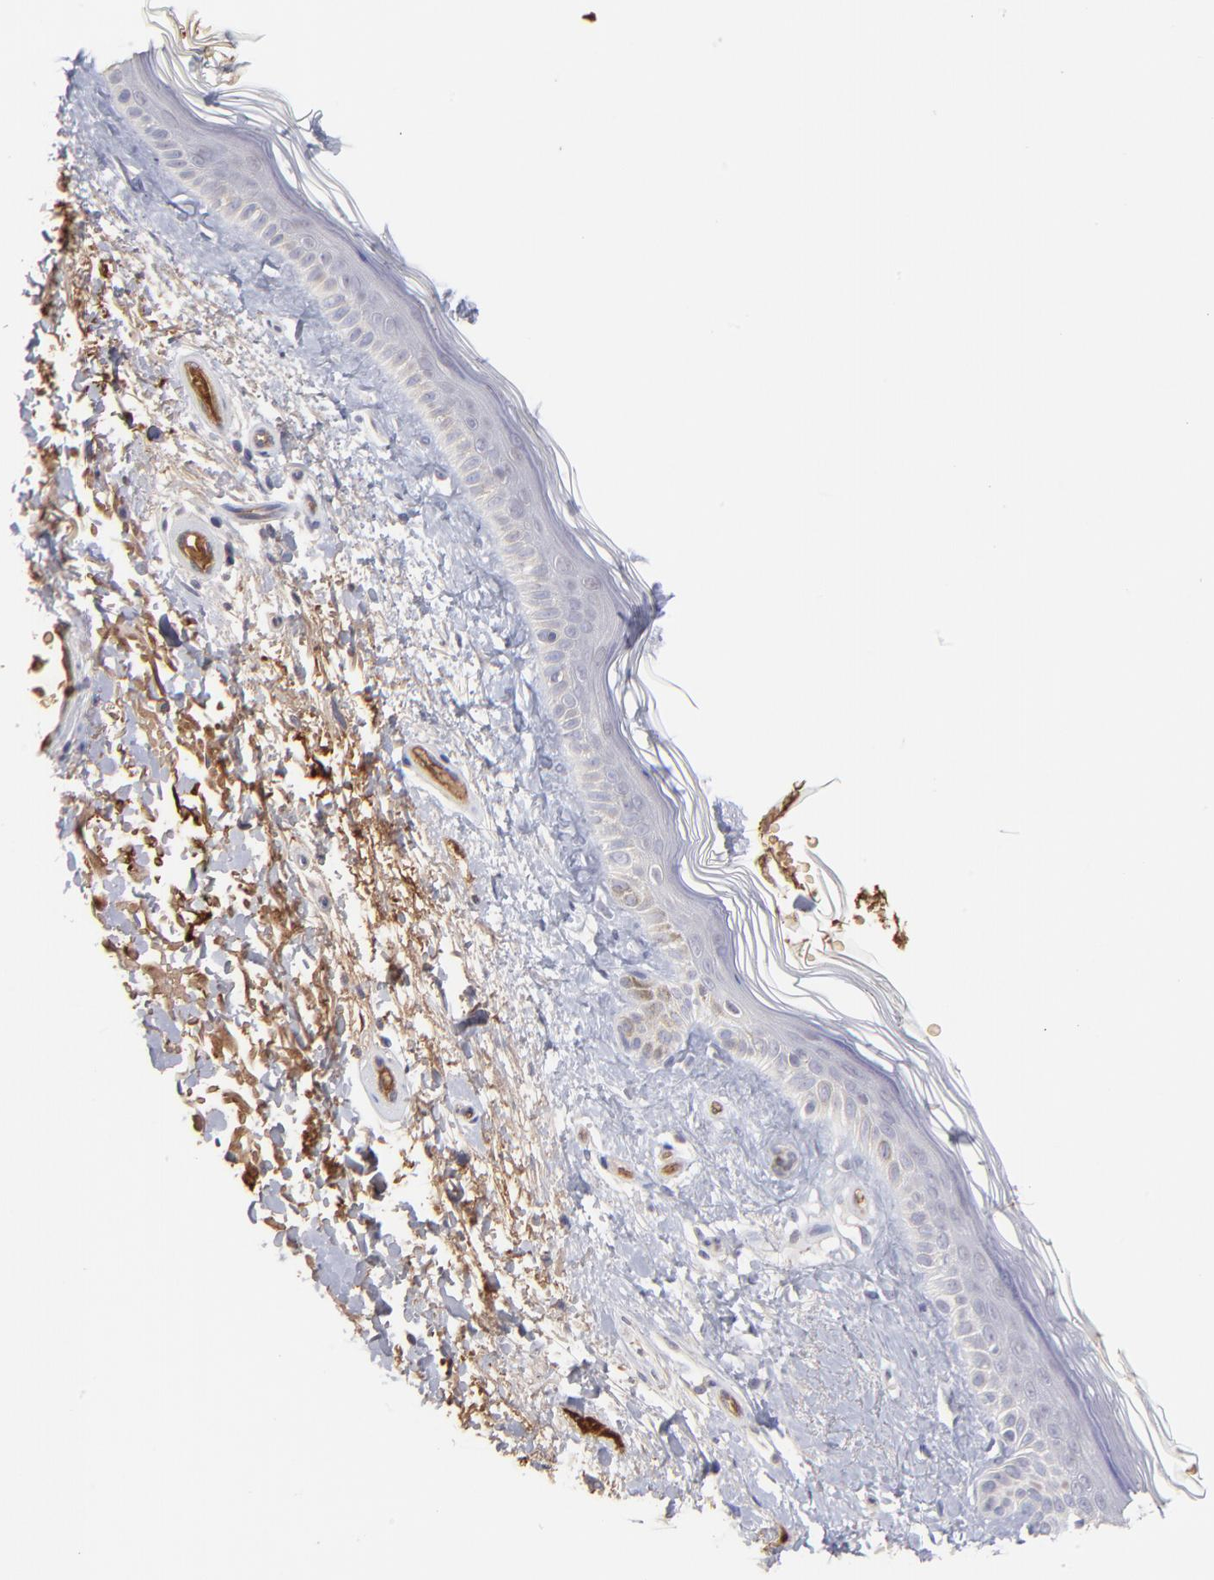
{"staining": {"intensity": "weak", "quantity": ">75%", "location": "cytoplasmic/membranous"}, "tissue": "skin", "cell_type": "Fibroblasts", "image_type": "normal", "snomed": [{"axis": "morphology", "description": "Normal tissue, NOS"}, {"axis": "topography", "description": "Skin"}], "caption": "This histopathology image shows immunohistochemistry (IHC) staining of normal human skin, with low weak cytoplasmic/membranous positivity in approximately >75% of fibroblasts.", "gene": "F13B", "patient": {"sex": "male", "age": 63}}